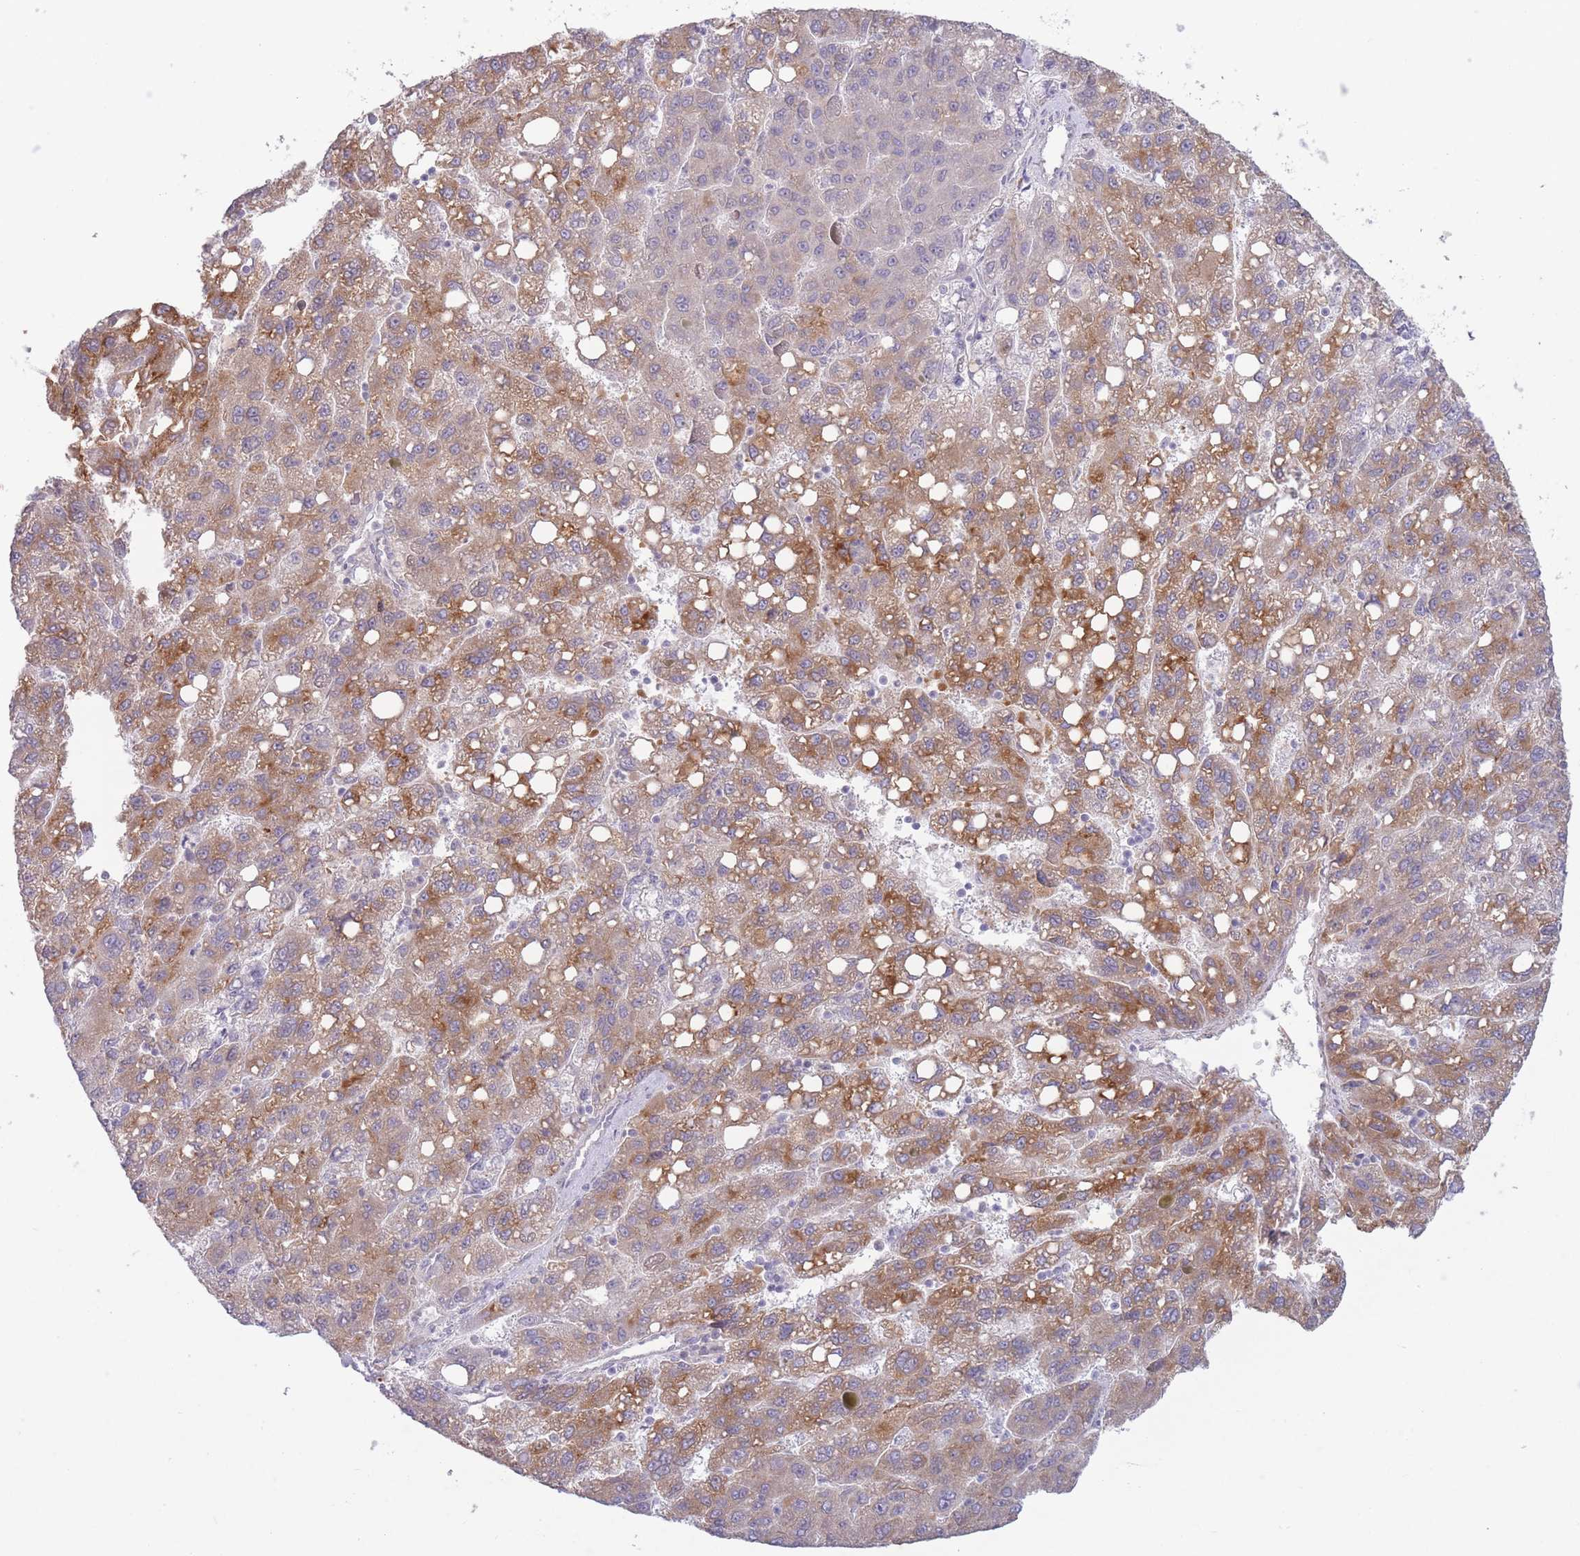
{"staining": {"intensity": "moderate", "quantity": "25%-75%", "location": "cytoplasmic/membranous"}, "tissue": "liver cancer", "cell_type": "Tumor cells", "image_type": "cancer", "snomed": [{"axis": "morphology", "description": "Carcinoma, Hepatocellular, NOS"}, {"axis": "topography", "description": "Liver"}], "caption": "Immunohistochemistry (IHC) micrograph of neoplastic tissue: hepatocellular carcinoma (liver) stained using IHC exhibits medium levels of moderate protein expression localized specifically in the cytoplasmic/membranous of tumor cells, appearing as a cytoplasmic/membranous brown color.", "gene": "ARPIN", "patient": {"sex": "female", "age": 82}}